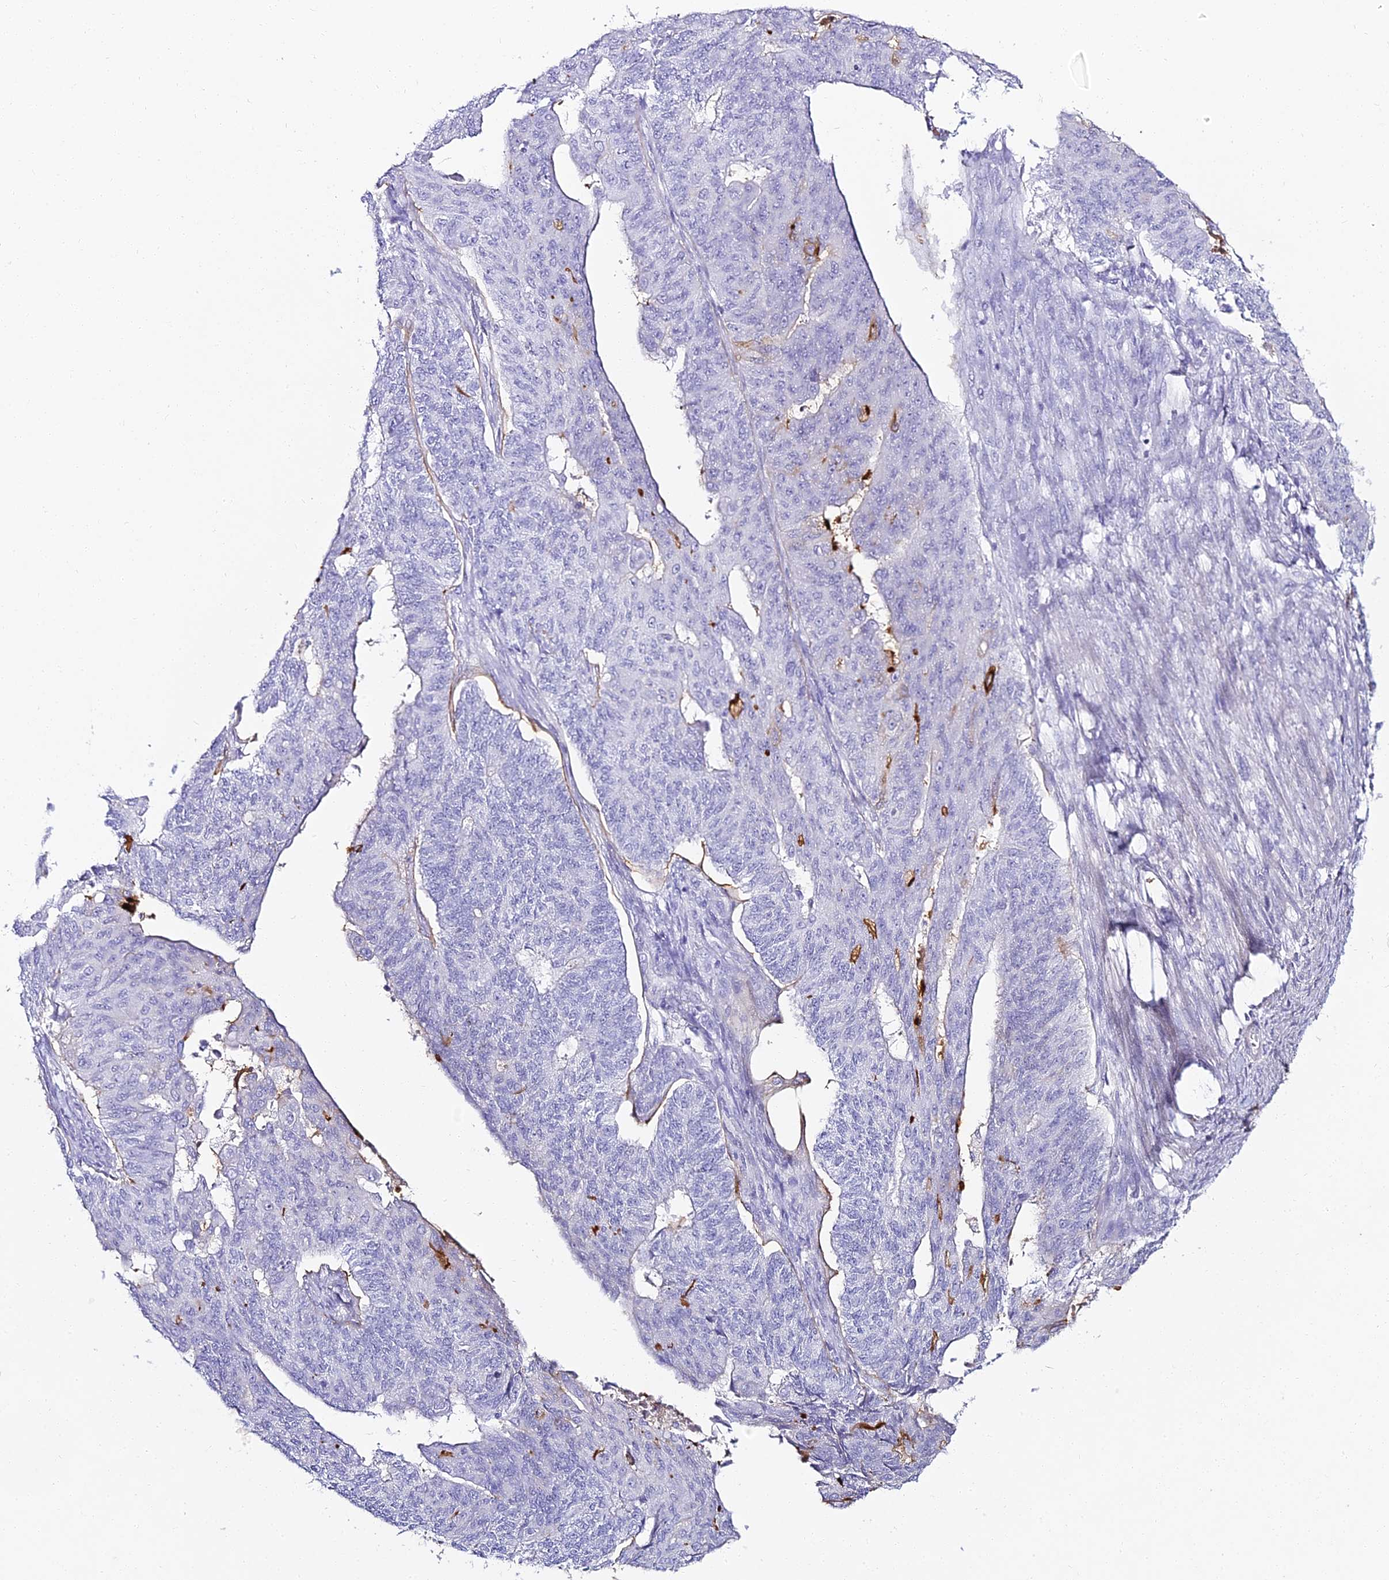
{"staining": {"intensity": "negative", "quantity": "none", "location": "none"}, "tissue": "endometrial cancer", "cell_type": "Tumor cells", "image_type": "cancer", "snomed": [{"axis": "morphology", "description": "Adenocarcinoma, NOS"}, {"axis": "topography", "description": "Endometrium"}], "caption": "Adenocarcinoma (endometrial) stained for a protein using immunohistochemistry (IHC) exhibits no staining tumor cells.", "gene": "ALPG", "patient": {"sex": "female", "age": 32}}